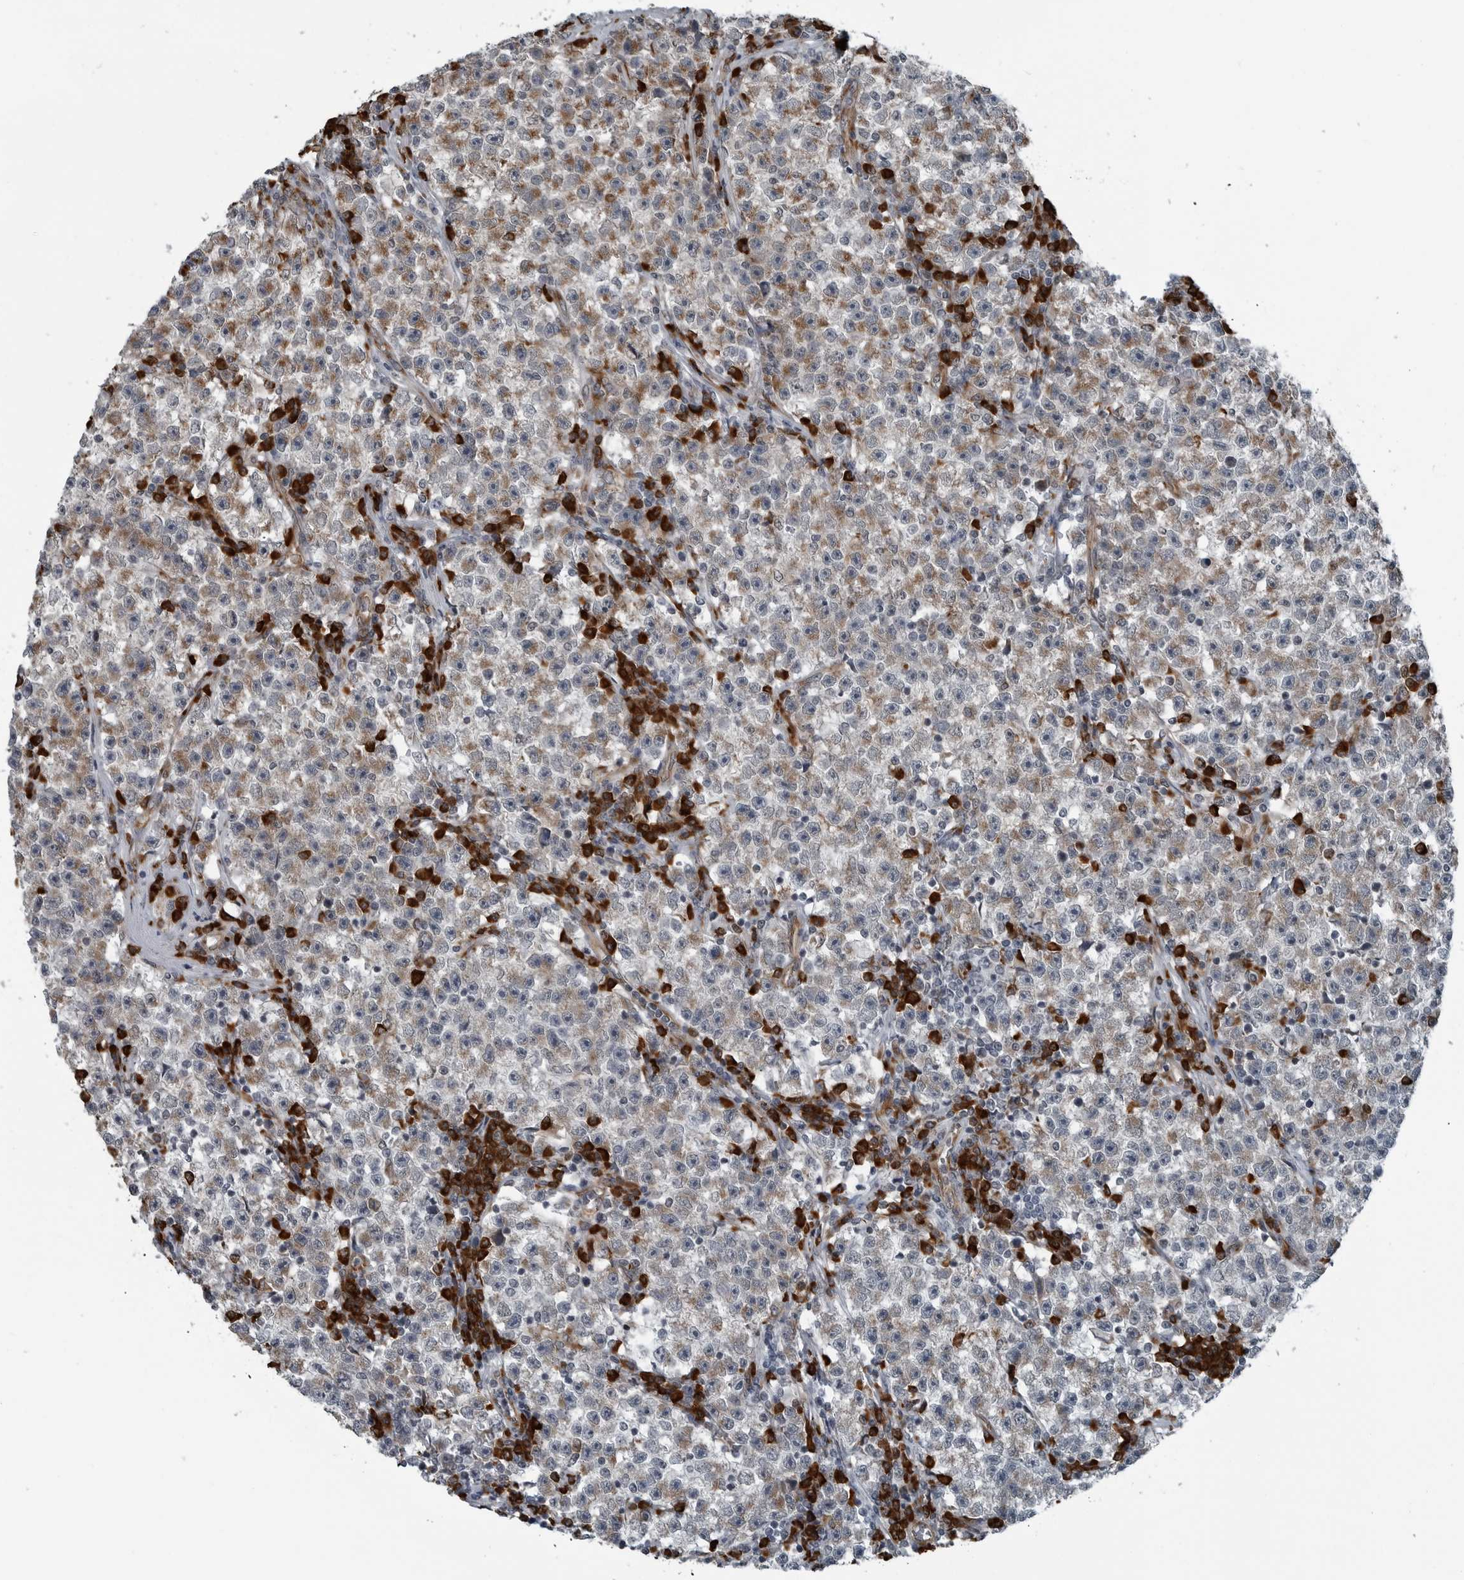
{"staining": {"intensity": "weak", "quantity": ">75%", "location": "cytoplasmic/membranous"}, "tissue": "testis cancer", "cell_type": "Tumor cells", "image_type": "cancer", "snomed": [{"axis": "morphology", "description": "Seminoma, NOS"}, {"axis": "topography", "description": "Testis"}], "caption": "Protein expression analysis of human testis cancer (seminoma) reveals weak cytoplasmic/membranous positivity in approximately >75% of tumor cells. Nuclei are stained in blue.", "gene": "CEP85", "patient": {"sex": "male", "age": 22}}